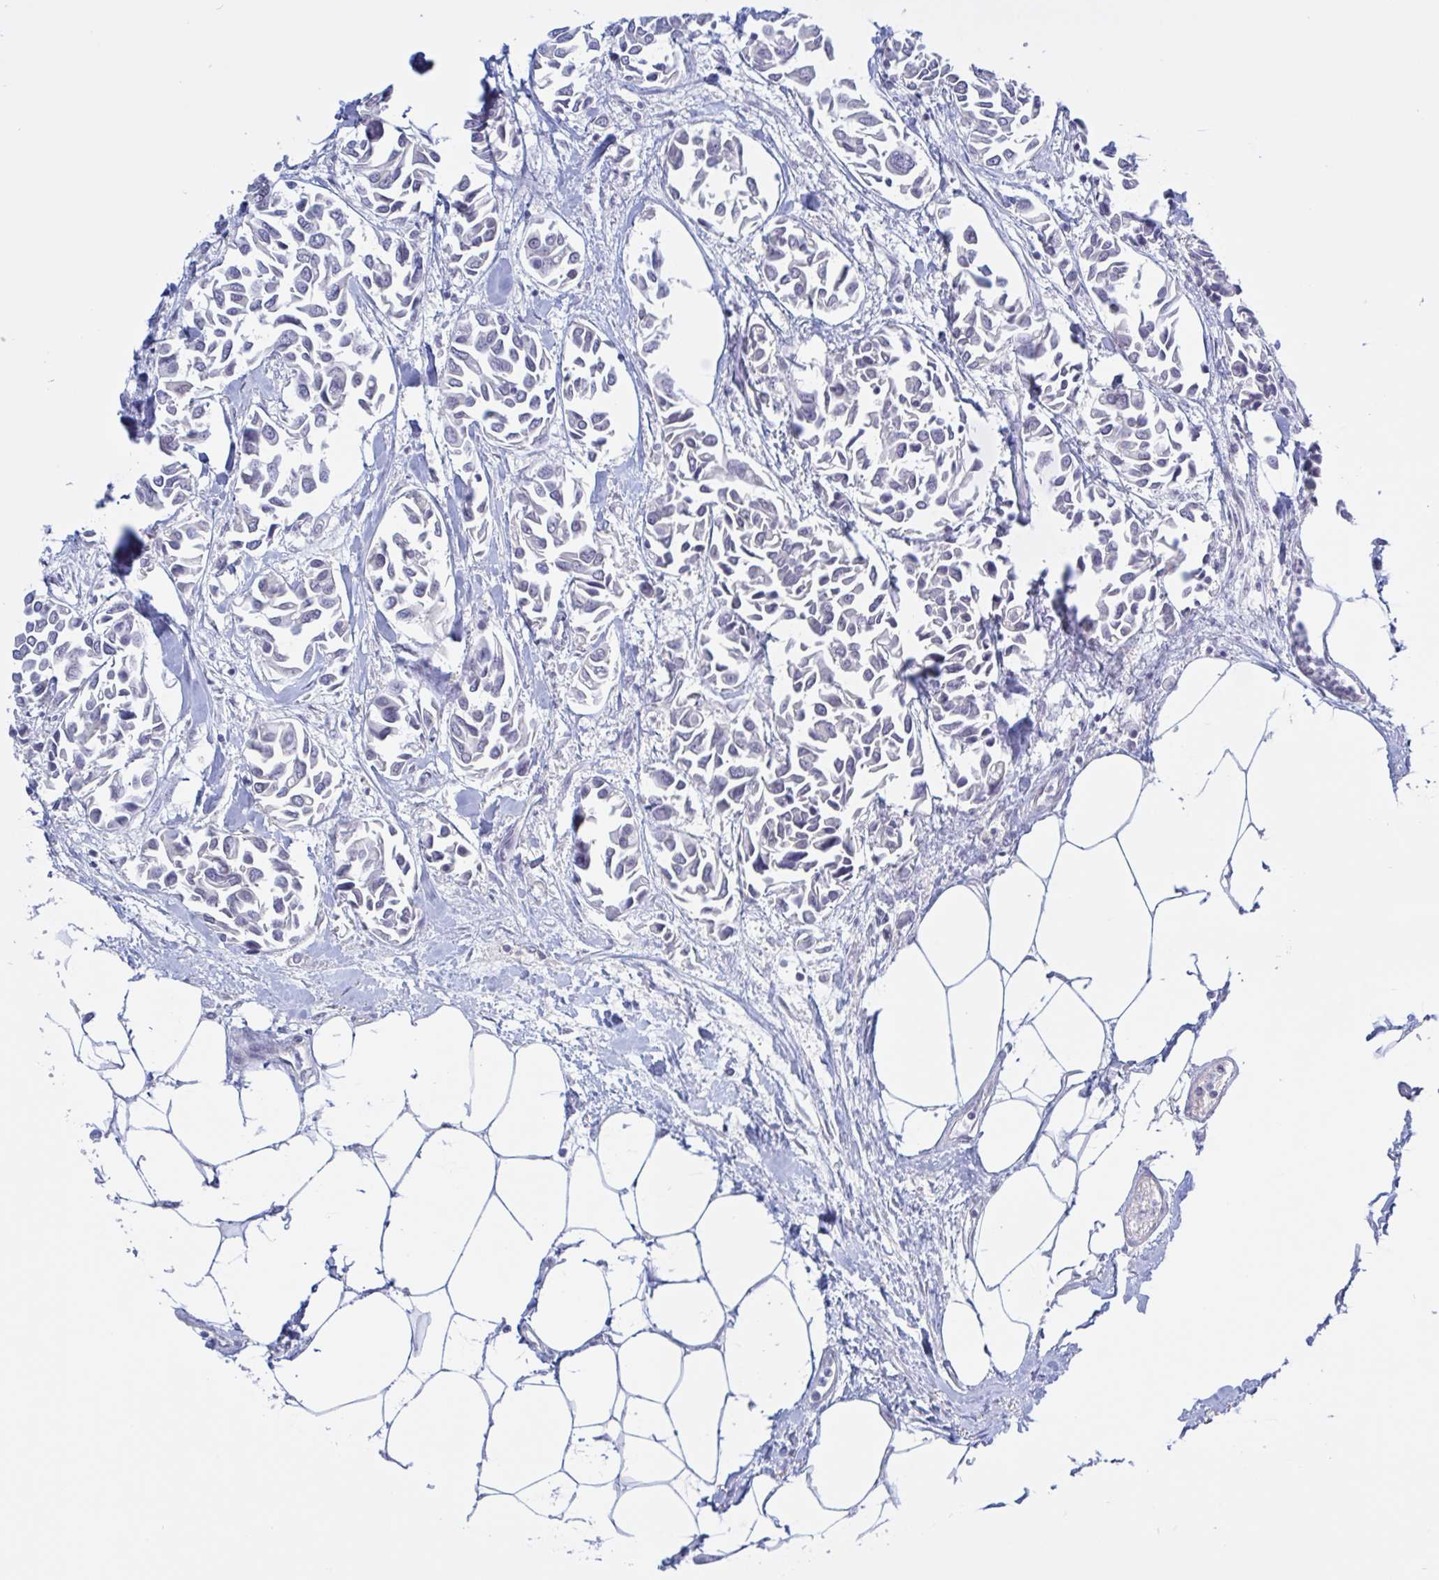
{"staining": {"intensity": "negative", "quantity": "none", "location": "none"}, "tissue": "breast cancer", "cell_type": "Tumor cells", "image_type": "cancer", "snomed": [{"axis": "morphology", "description": "Duct carcinoma"}, {"axis": "topography", "description": "Breast"}], "caption": "Immunohistochemistry photomicrograph of breast cancer (invasive ductal carcinoma) stained for a protein (brown), which displays no staining in tumor cells. The staining was performed using DAB to visualize the protein expression in brown, while the nuclei were stained in blue with hematoxylin (Magnification: 20x).", "gene": "SERPINB13", "patient": {"sex": "female", "age": 54}}